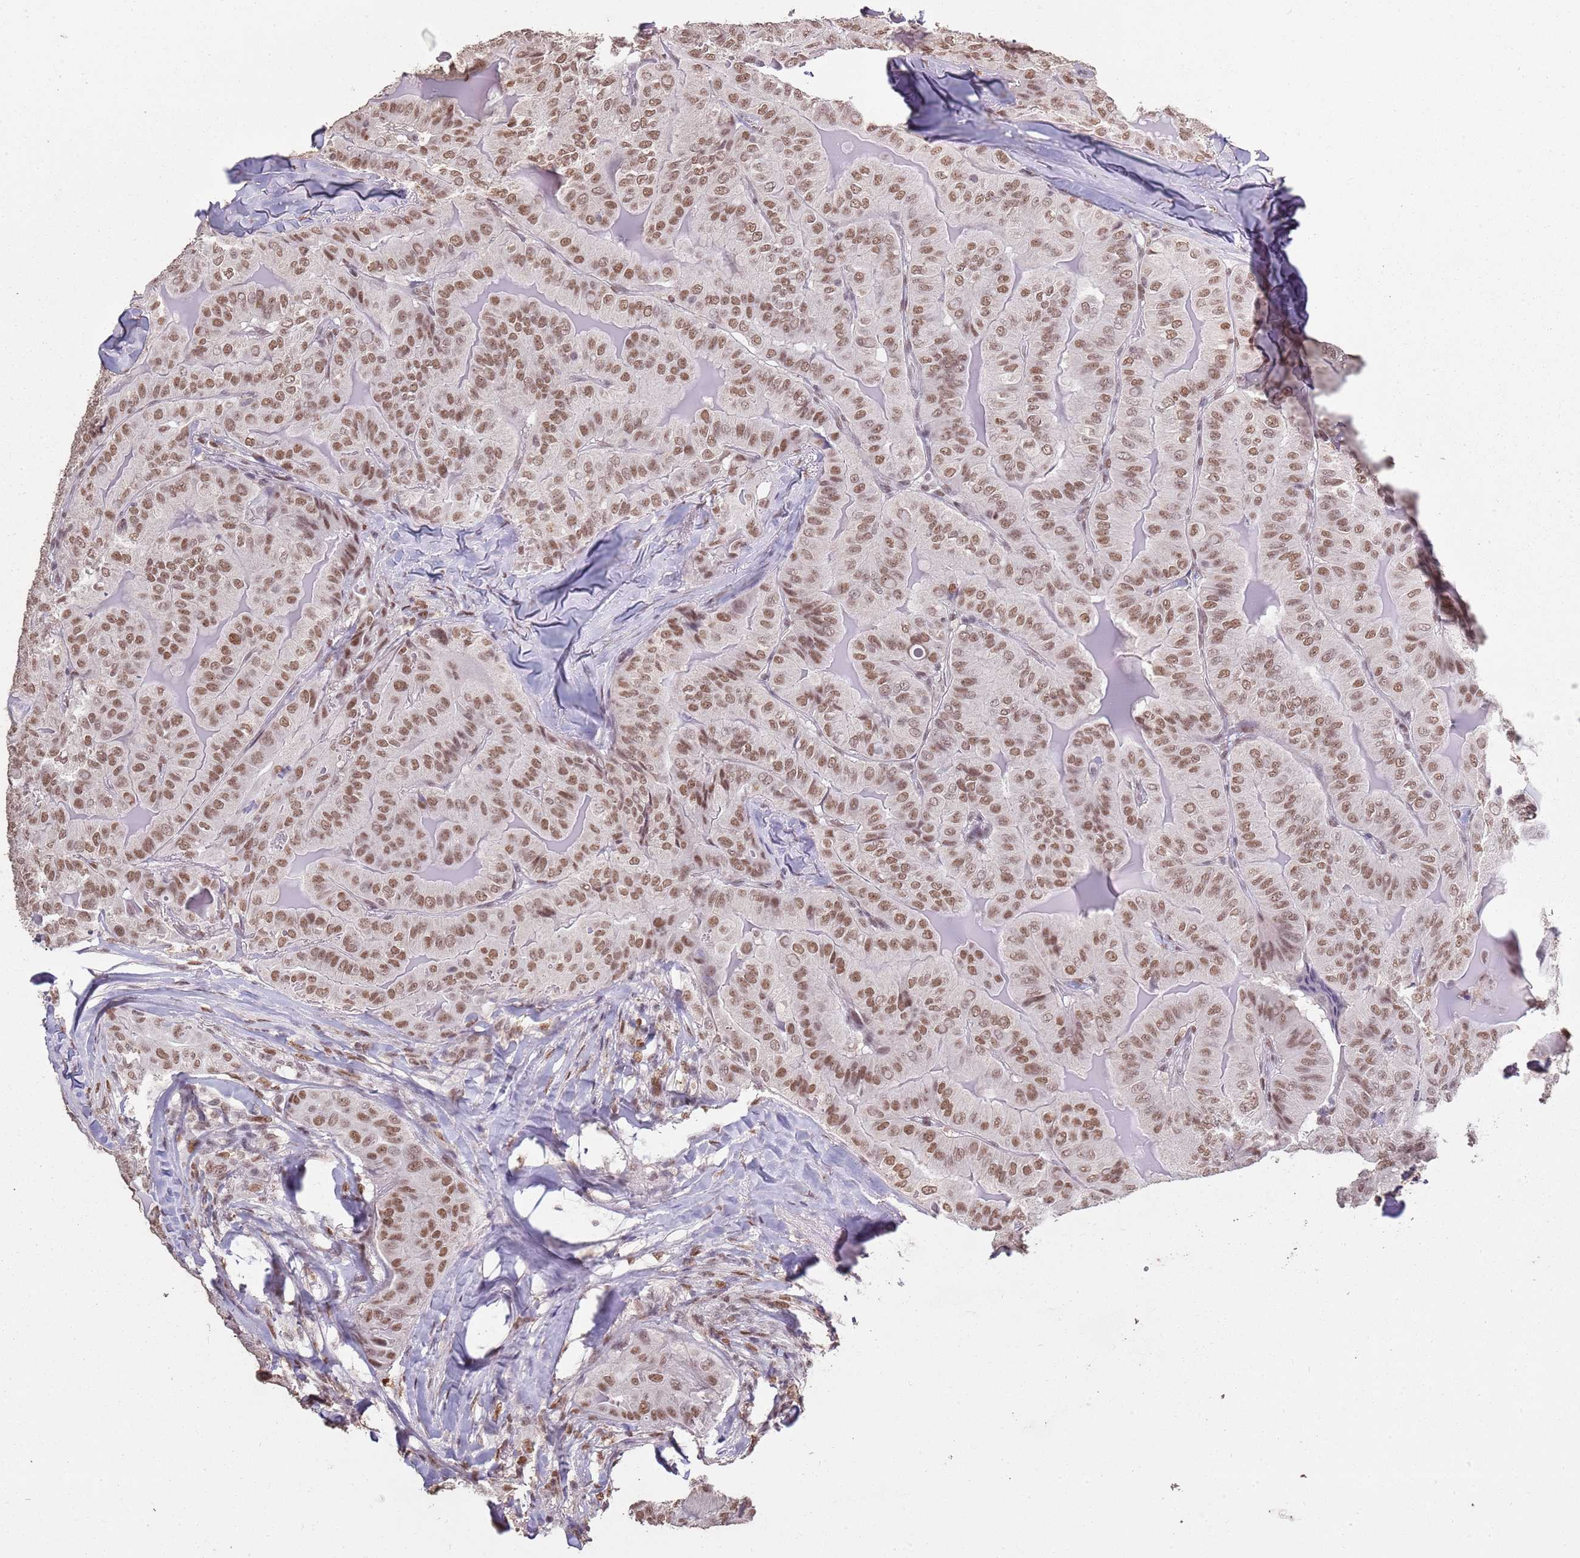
{"staining": {"intensity": "moderate", "quantity": ">75%", "location": "nuclear"}, "tissue": "thyroid cancer", "cell_type": "Tumor cells", "image_type": "cancer", "snomed": [{"axis": "morphology", "description": "Papillary adenocarcinoma, NOS"}, {"axis": "topography", "description": "Thyroid gland"}], "caption": "Tumor cells exhibit moderate nuclear positivity in approximately >75% of cells in papillary adenocarcinoma (thyroid).", "gene": "ARL14EP", "patient": {"sex": "female", "age": 68}}